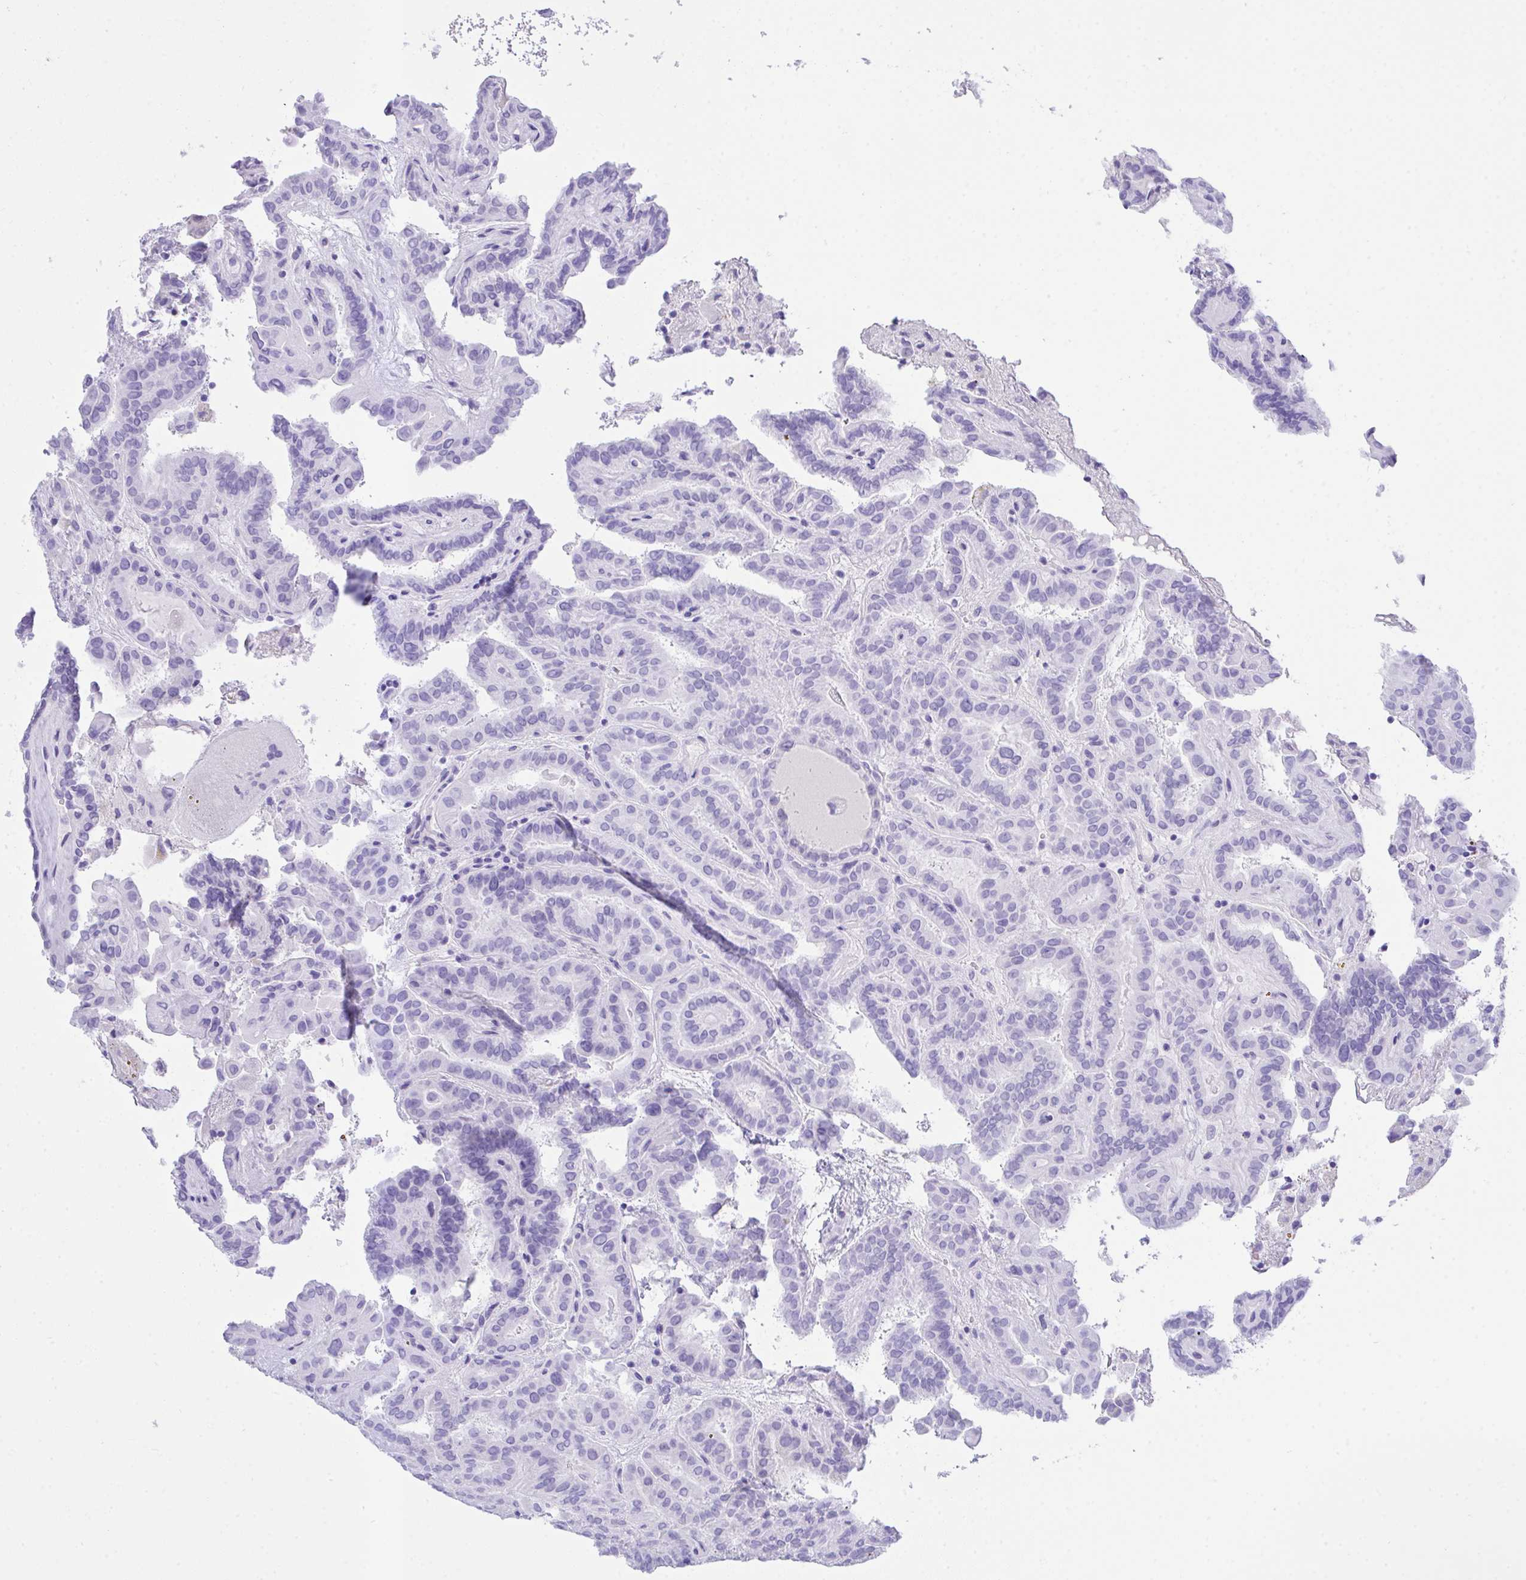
{"staining": {"intensity": "negative", "quantity": "none", "location": "none"}, "tissue": "thyroid cancer", "cell_type": "Tumor cells", "image_type": "cancer", "snomed": [{"axis": "morphology", "description": "Papillary adenocarcinoma, NOS"}, {"axis": "topography", "description": "Thyroid gland"}], "caption": "This is an IHC image of human papillary adenocarcinoma (thyroid). There is no expression in tumor cells.", "gene": "AKR1D1", "patient": {"sex": "female", "age": 46}}